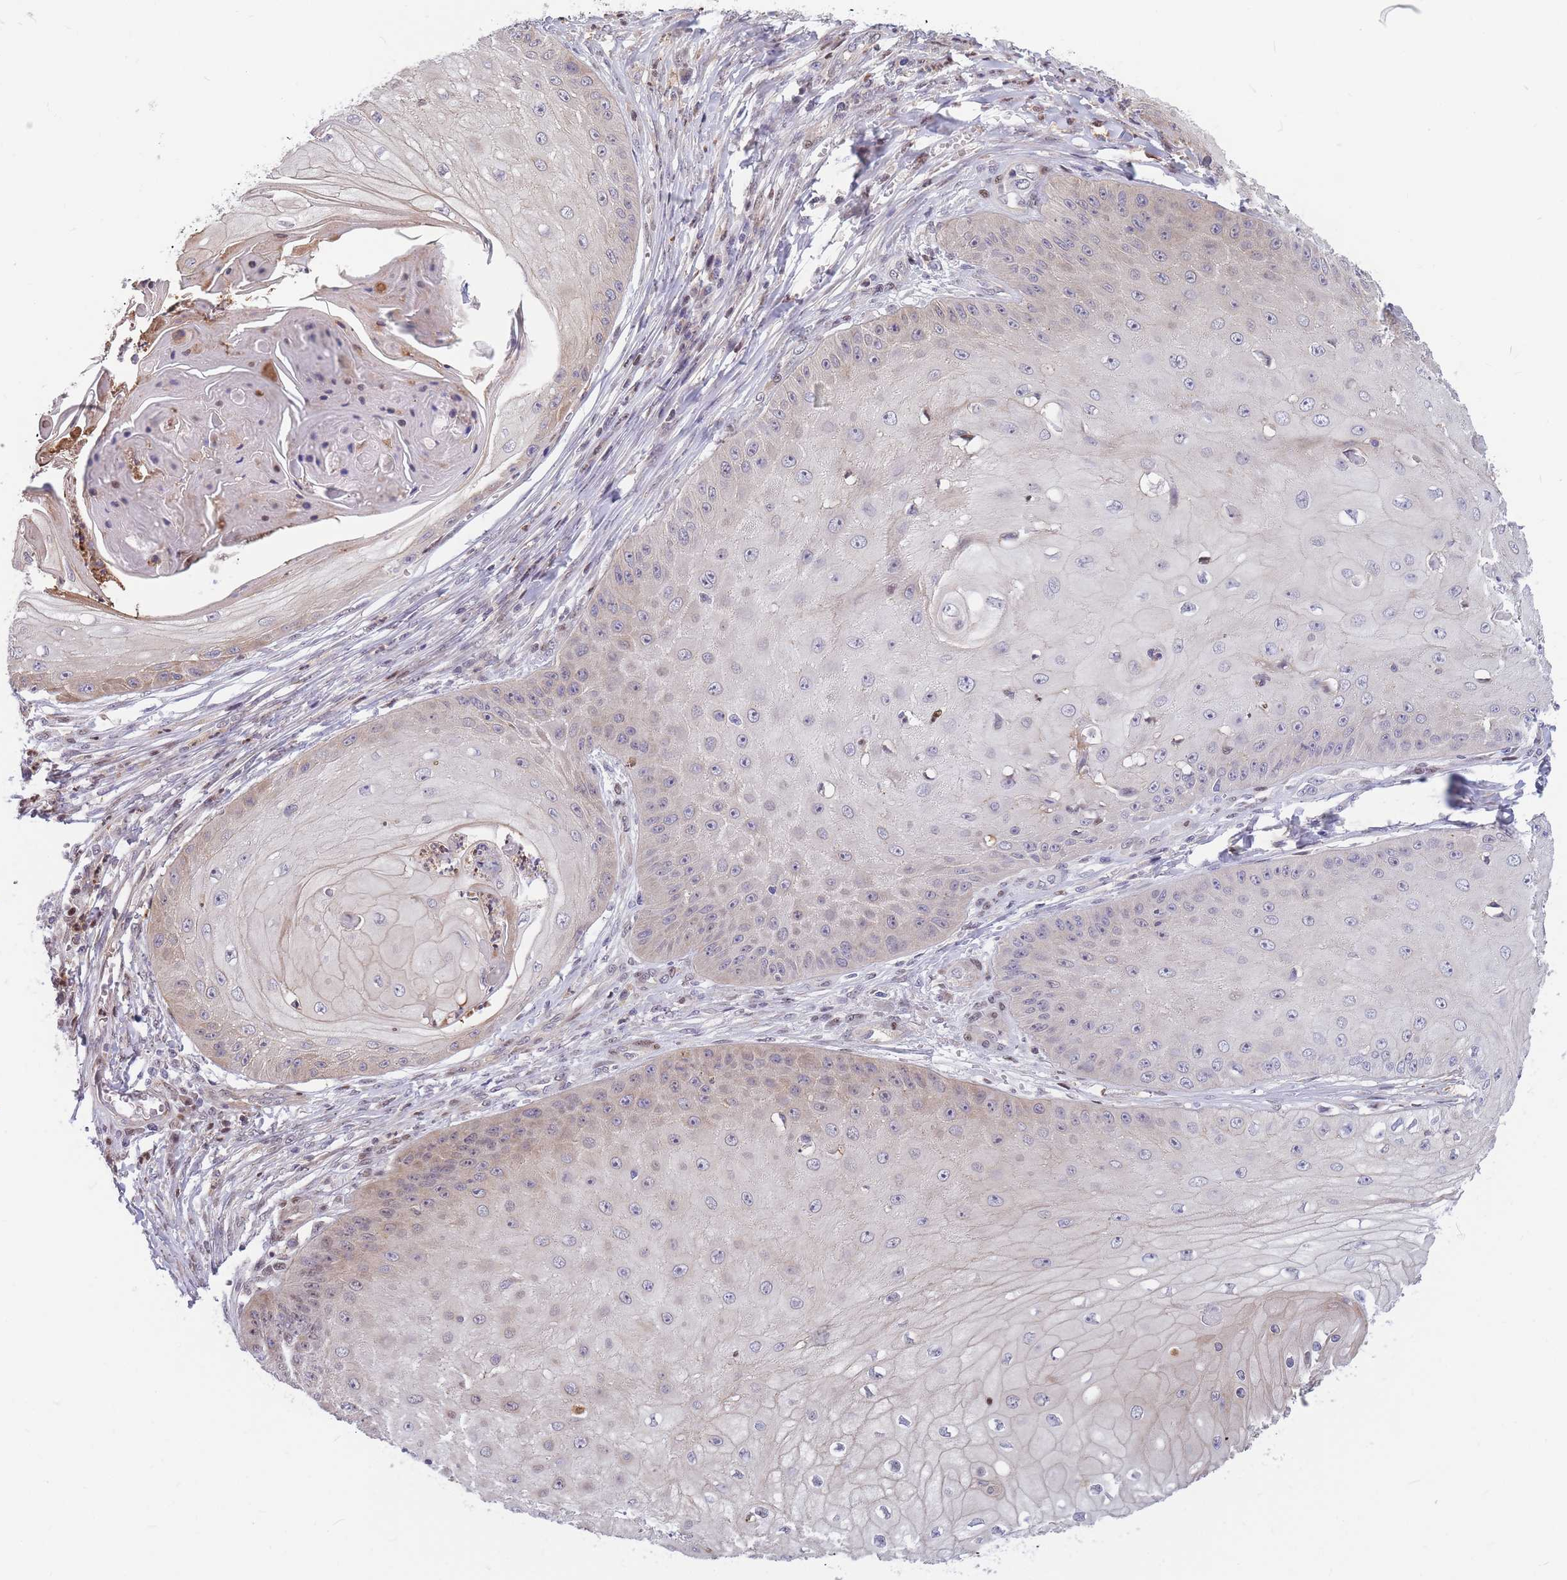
{"staining": {"intensity": "negative", "quantity": "none", "location": "none"}, "tissue": "skin cancer", "cell_type": "Tumor cells", "image_type": "cancer", "snomed": [{"axis": "morphology", "description": "Squamous cell carcinoma, NOS"}, {"axis": "topography", "description": "Skin"}], "caption": "An immunohistochemistry photomicrograph of skin cancer (squamous cell carcinoma) is shown. There is no staining in tumor cells of skin cancer (squamous cell carcinoma). Brightfield microscopy of IHC stained with DAB (brown) and hematoxylin (blue), captured at high magnification.", "gene": "CRACD", "patient": {"sex": "male", "age": 70}}